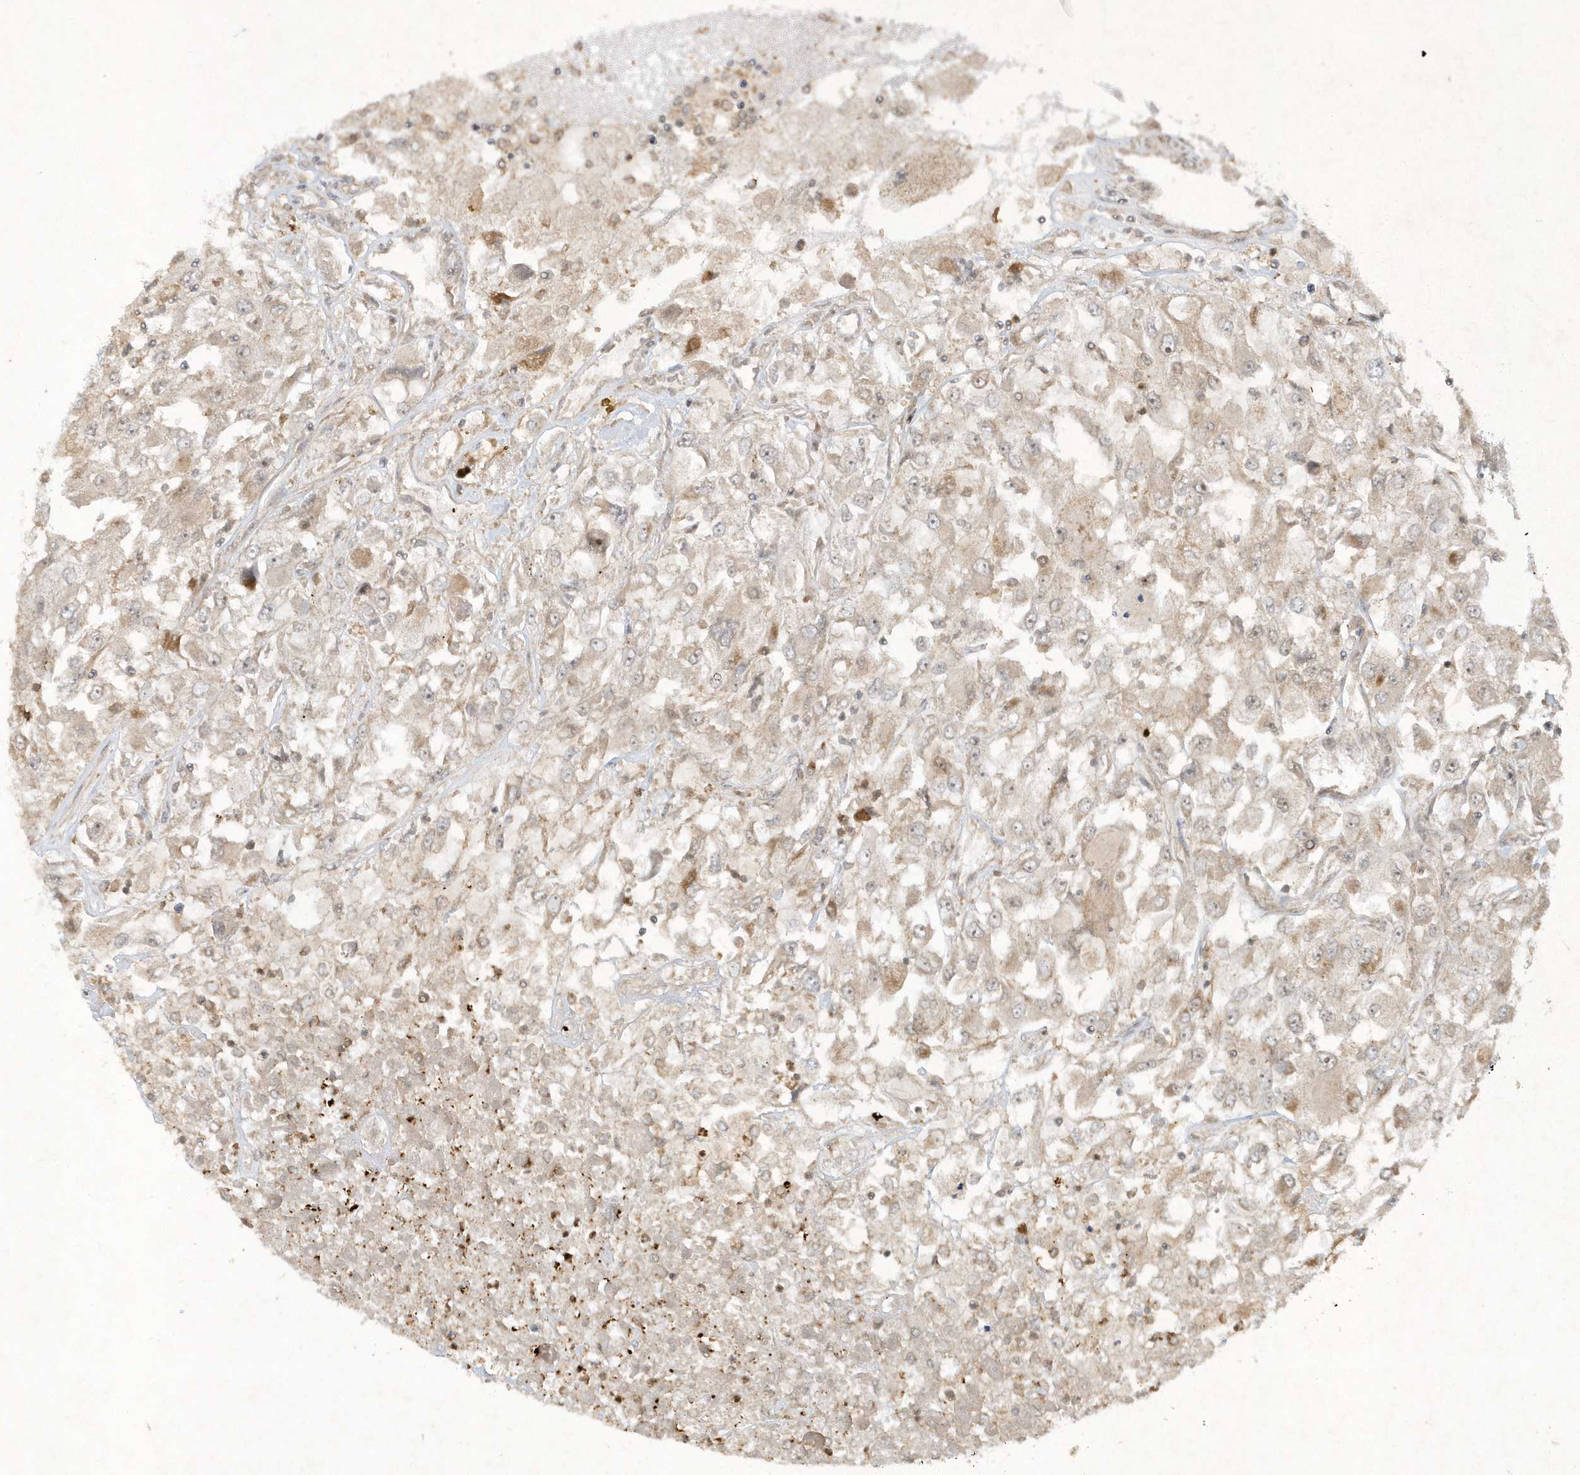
{"staining": {"intensity": "weak", "quantity": "<25%", "location": "cytoplasmic/membranous"}, "tissue": "renal cancer", "cell_type": "Tumor cells", "image_type": "cancer", "snomed": [{"axis": "morphology", "description": "Adenocarcinoma, NOS"}, {"axis": "topography", "description": "Kidney"}], "caption": "Adenocarcinoma (renal) stained for a protein using IHC displays no staining tumor cells.", "gene": "ZNF213", "patient": {"sex": "female", "age": 52}}